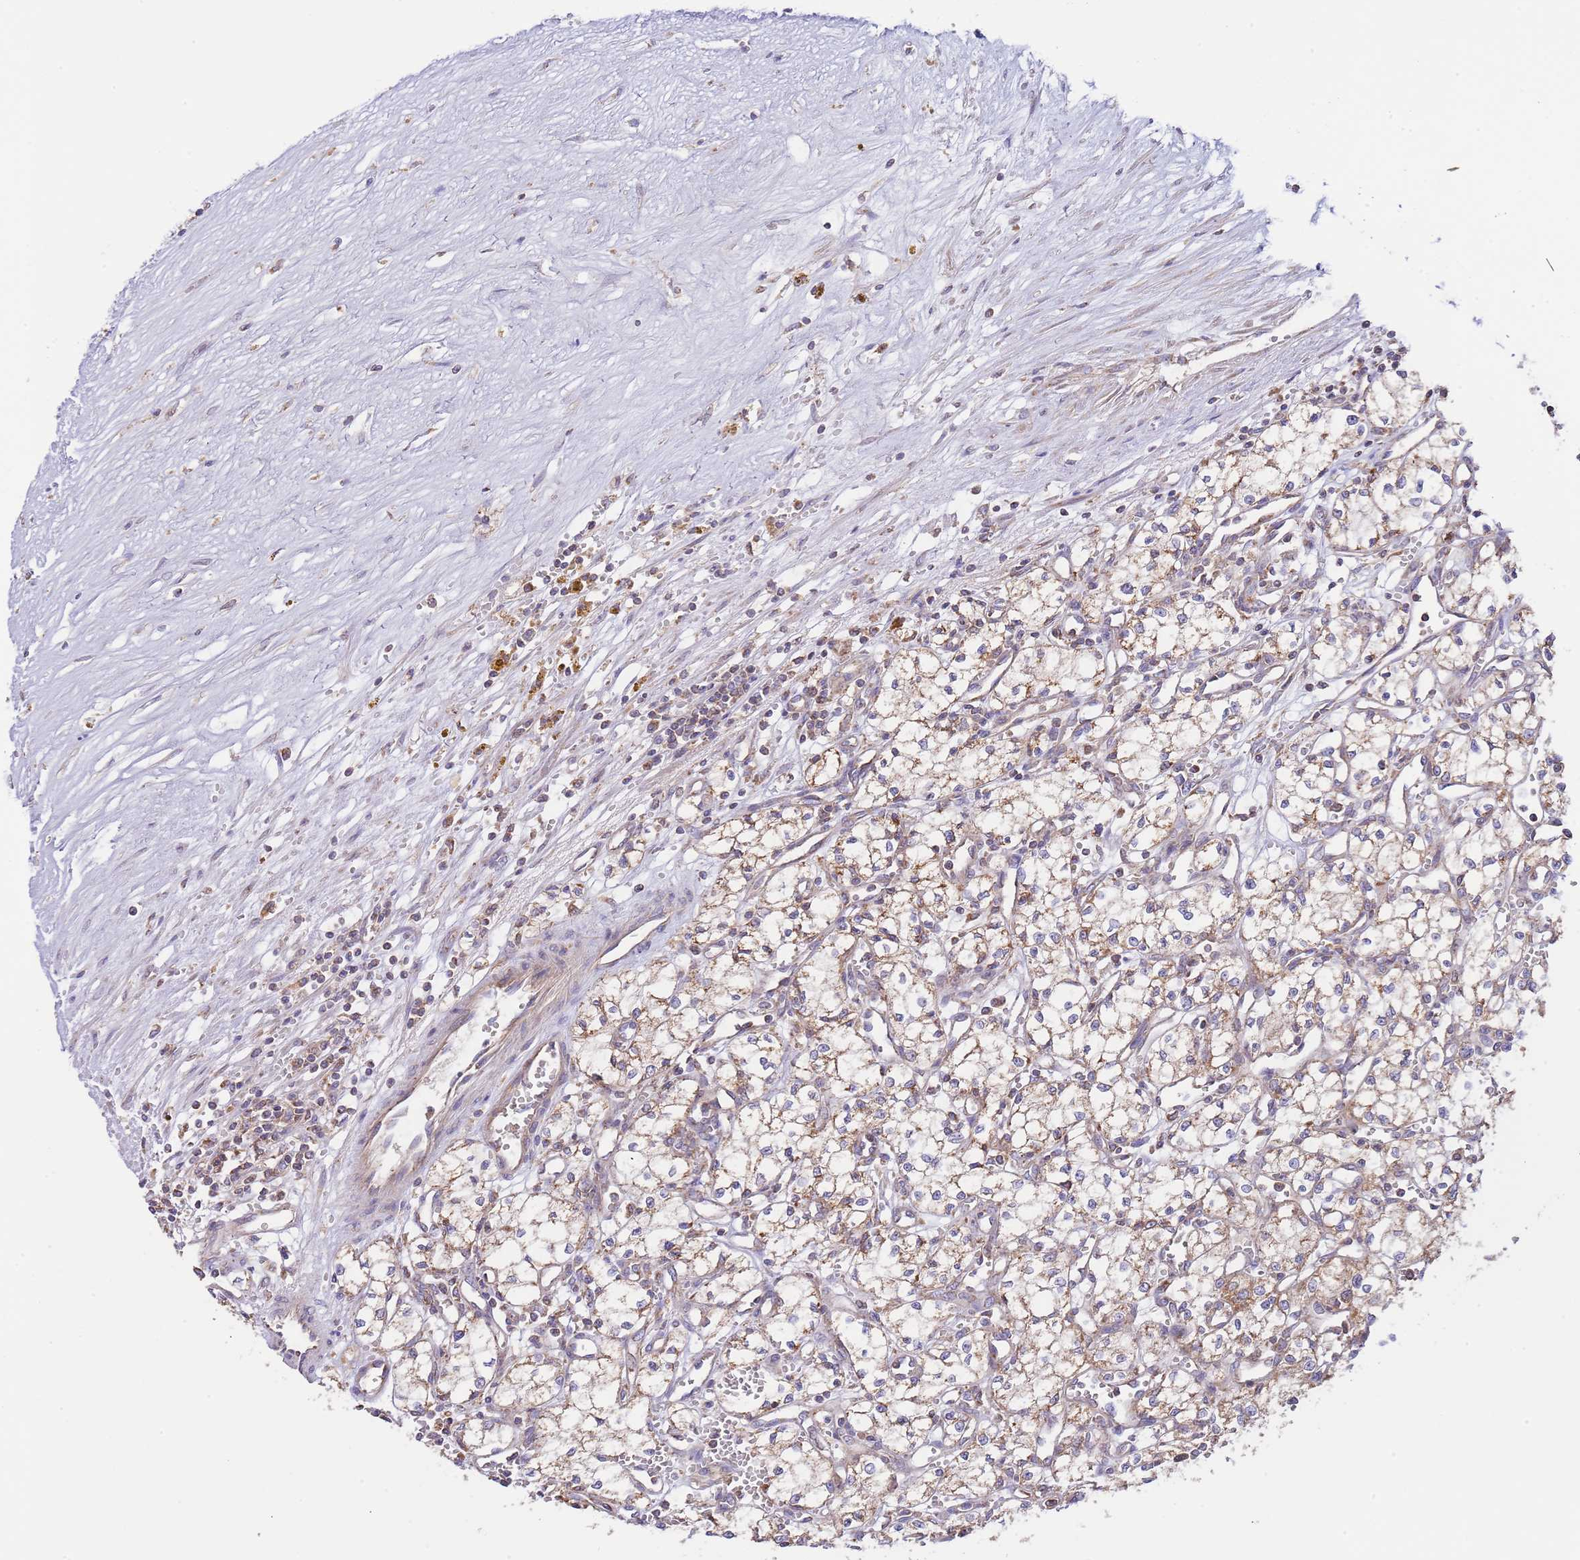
{"staining": {"intensity": "moderate", "quantity": ">75%", "location": "cytoplasmic/membranous"}, "tissue": "renal cancer", "cell_type": "Tumor cells", "image_type": "cancer", "snomed": [{"axis": "morphology", "description": "Adenocarcinoma, NOS"}, {"axis": "topography", "description": "Kidney"}], "caption": "A photomicrograph of human renal adenocarcinoma stained for a protein displays moderate cytoplasmic/membranous brown staining in tumor cells. The staining is performed using DAB (3,3'-diaminobenzidine) brown chromogen to label protein expression. The nuclei are counter-stained blue using hematoxylin.", "gene": "DNAJA3", "patient": {"sex": "male", "age": 59}}